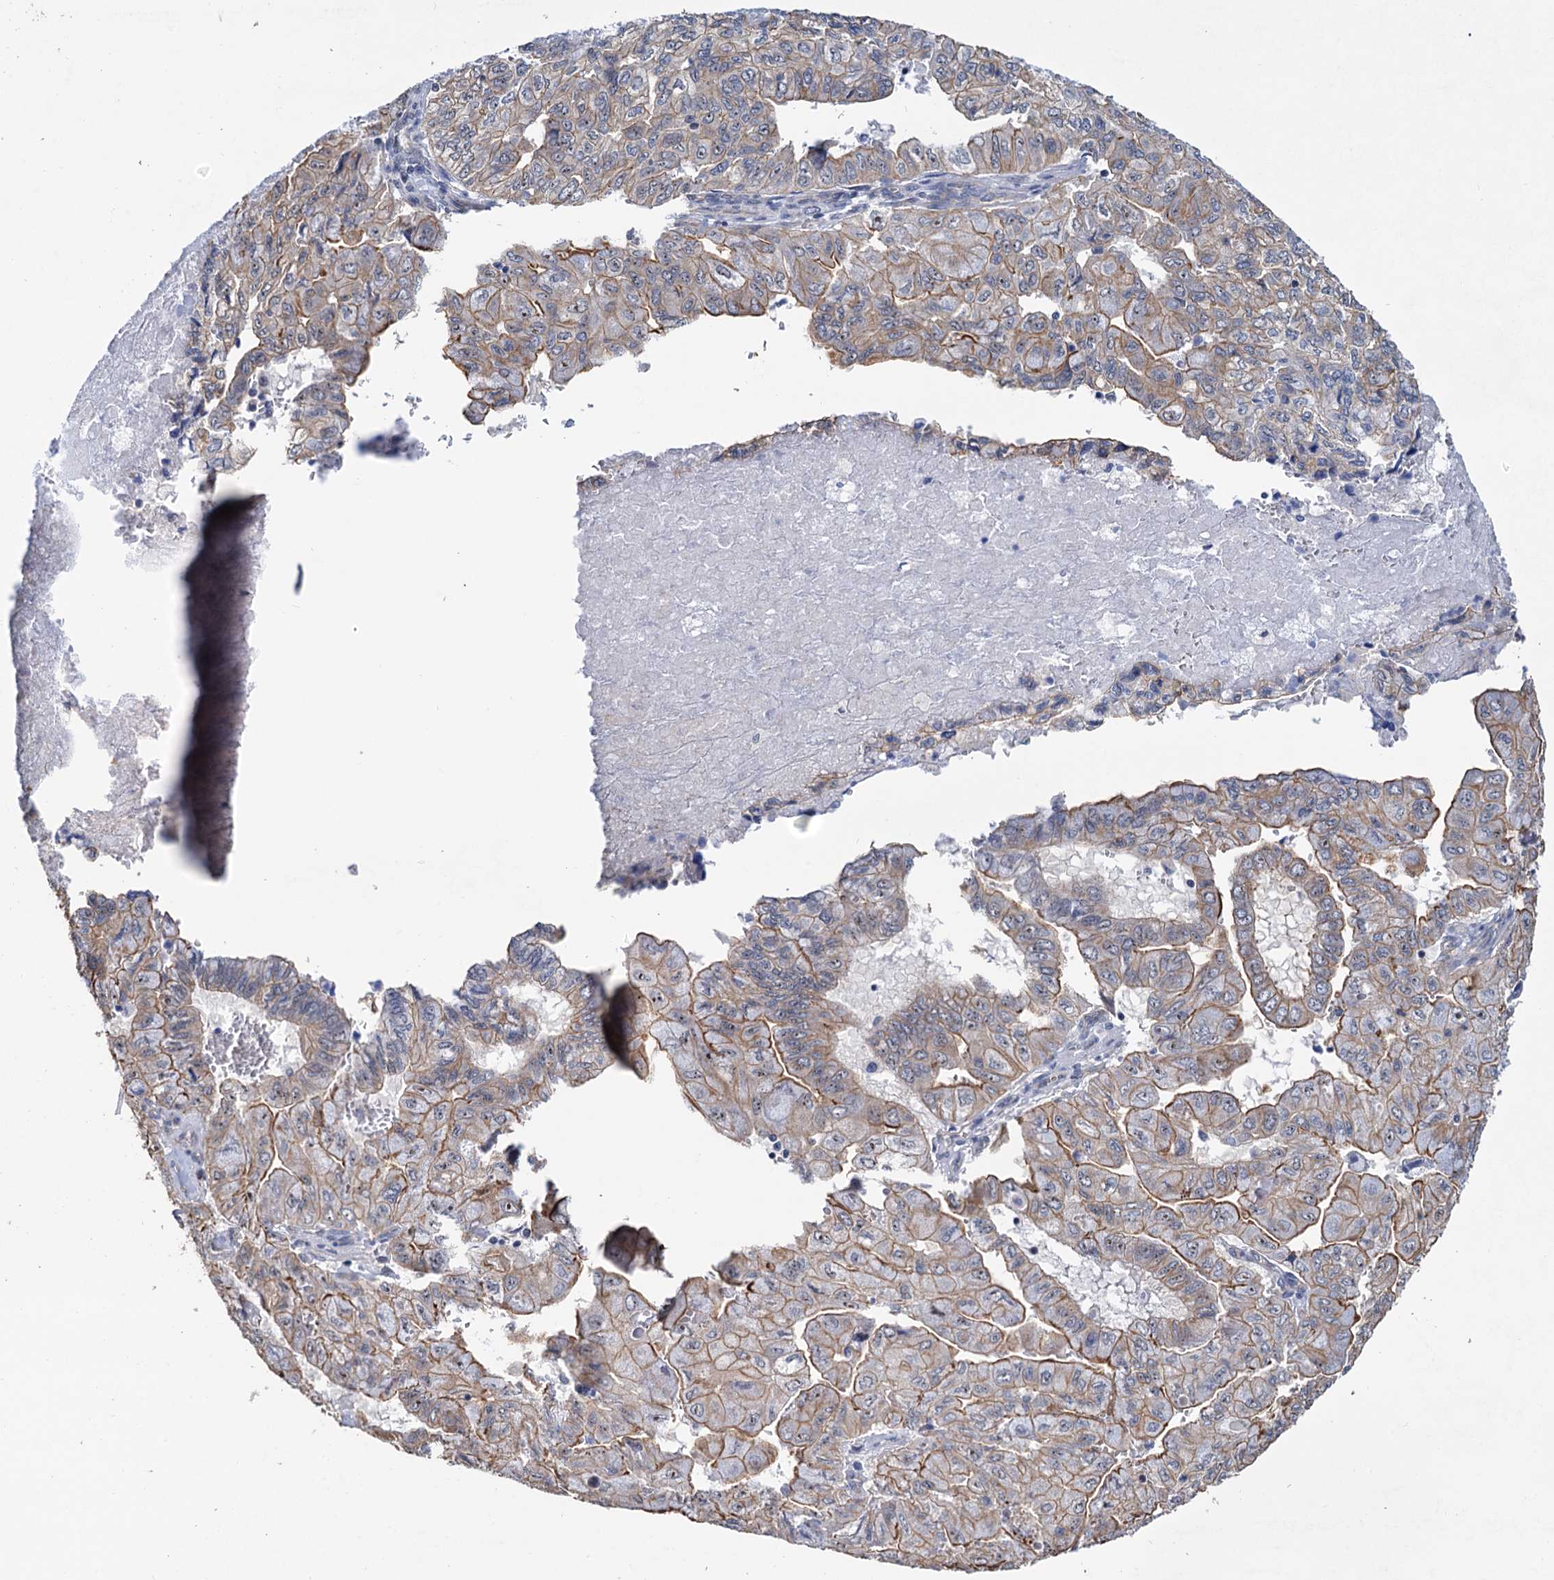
{"staining": {"intensity": "moderate", "quantity": "25%-75%", "location": "cytoplasmic/membranous,nuclear"}, "tissue": "pancreatic cancer", "cell_type": "Tumor cells", "image_type": "cancer", "snomed": [{"axis": "morphology", "description": "Adenocarcinoma, NOS"}, {"axis": "topography", "description": "Pancreas"}], "caption": "Immunohistochemical staining of human pancreatic cancer (adenocarcinoma) displays medium levels of moderate cytoplasmic/membranous and nuclear protein staining in approximately 25%-75% of tumor cells.", "gene": "C2CD3", "patient": {"sex": "male", "age": 51}}